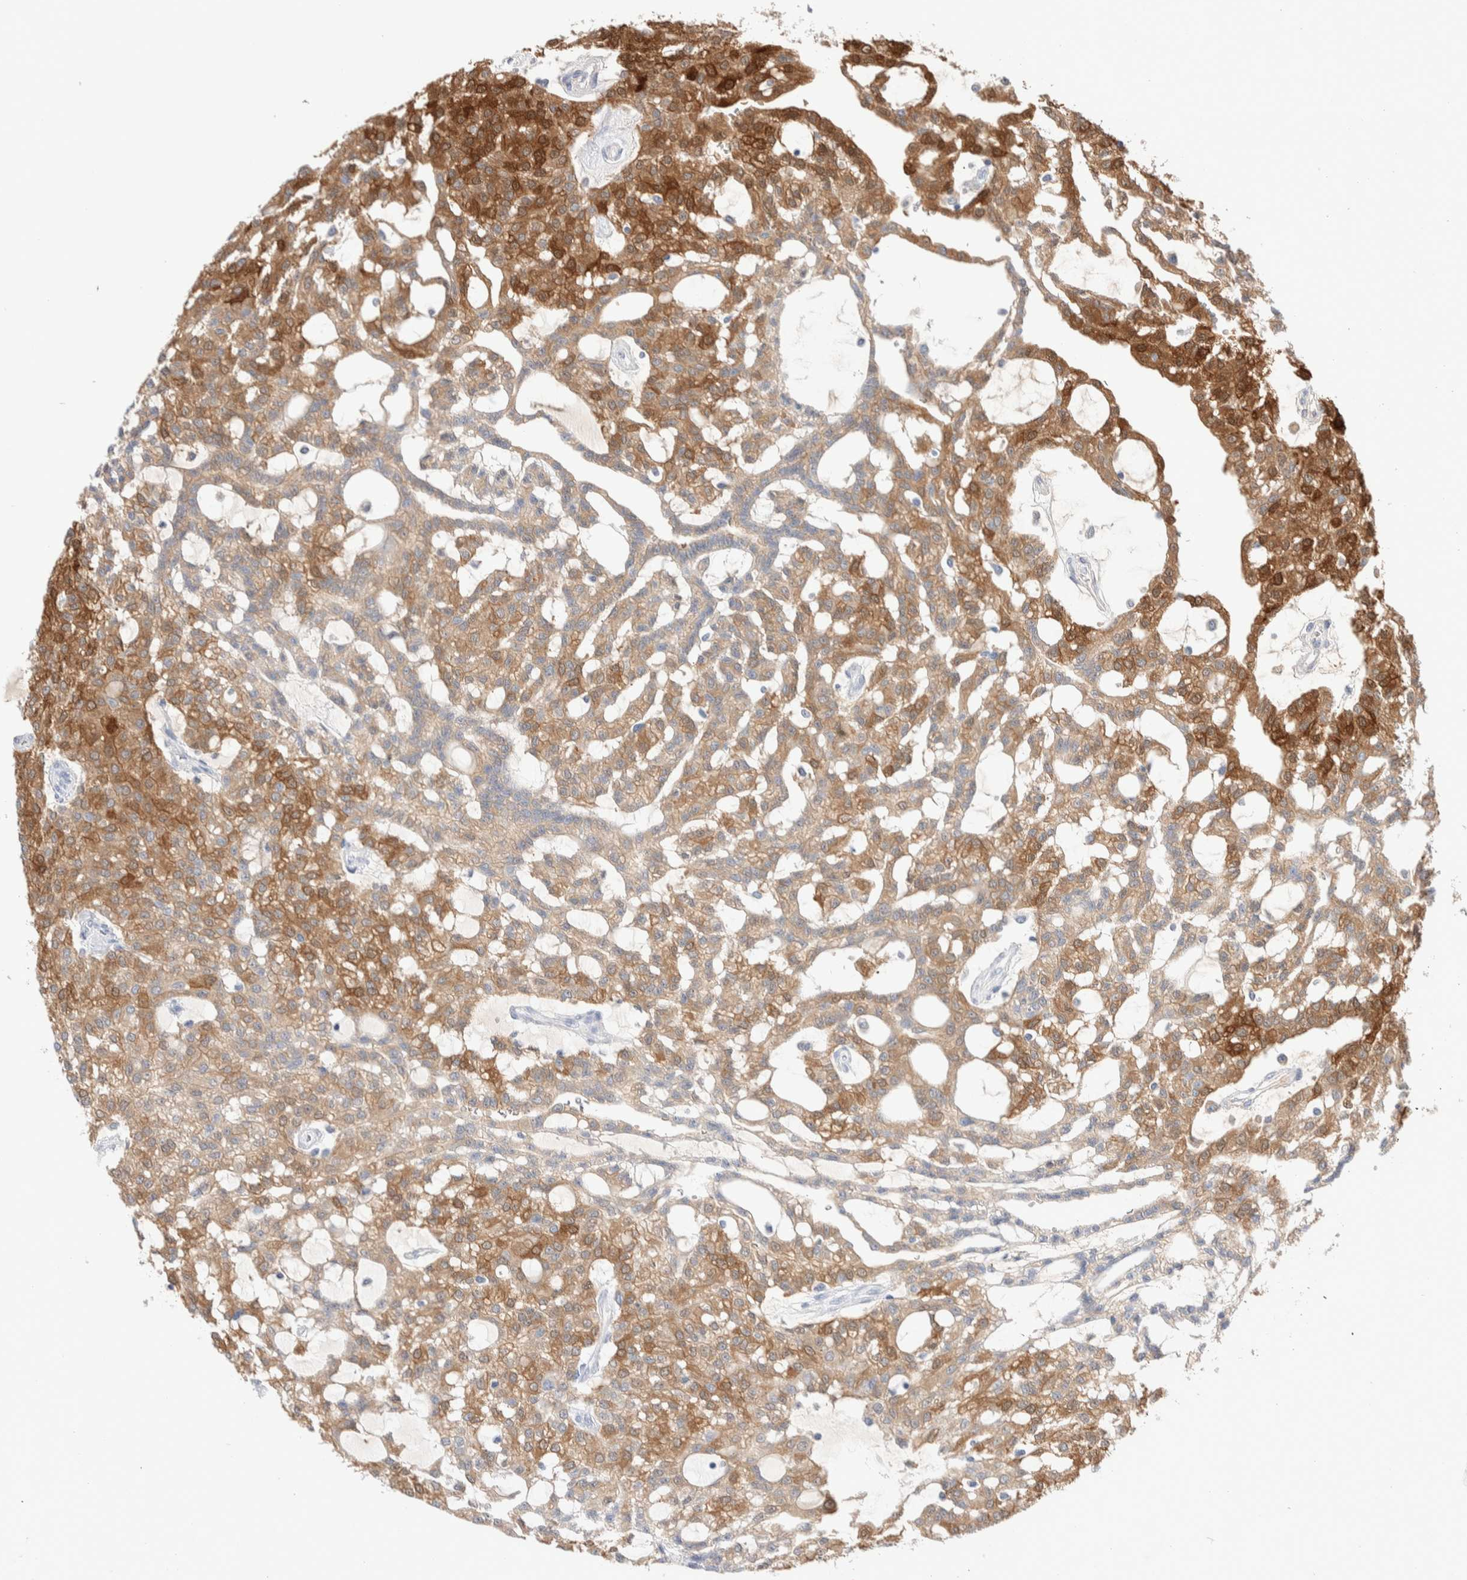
{"staining": {"intensity": "moderate", "quantity": ">75%", "location": "cytoplasmic/membranous"}, "tissue": "renal cancer", "cell_type": "Tumor cells", "image_type": "cancer", "snomed": [{"axis": "morphology", "description": "Adenocarcinoma, NOS"}, {"axis": "topography", "description": "Kidney"}], "caption": "Protein expression analysis of human renal cancer reveals moderate cytoplasmic/membranous positivity in about >75% of tumor cells.", "gene": "GDA", "patient": {"sex": "male", "age": 63}}